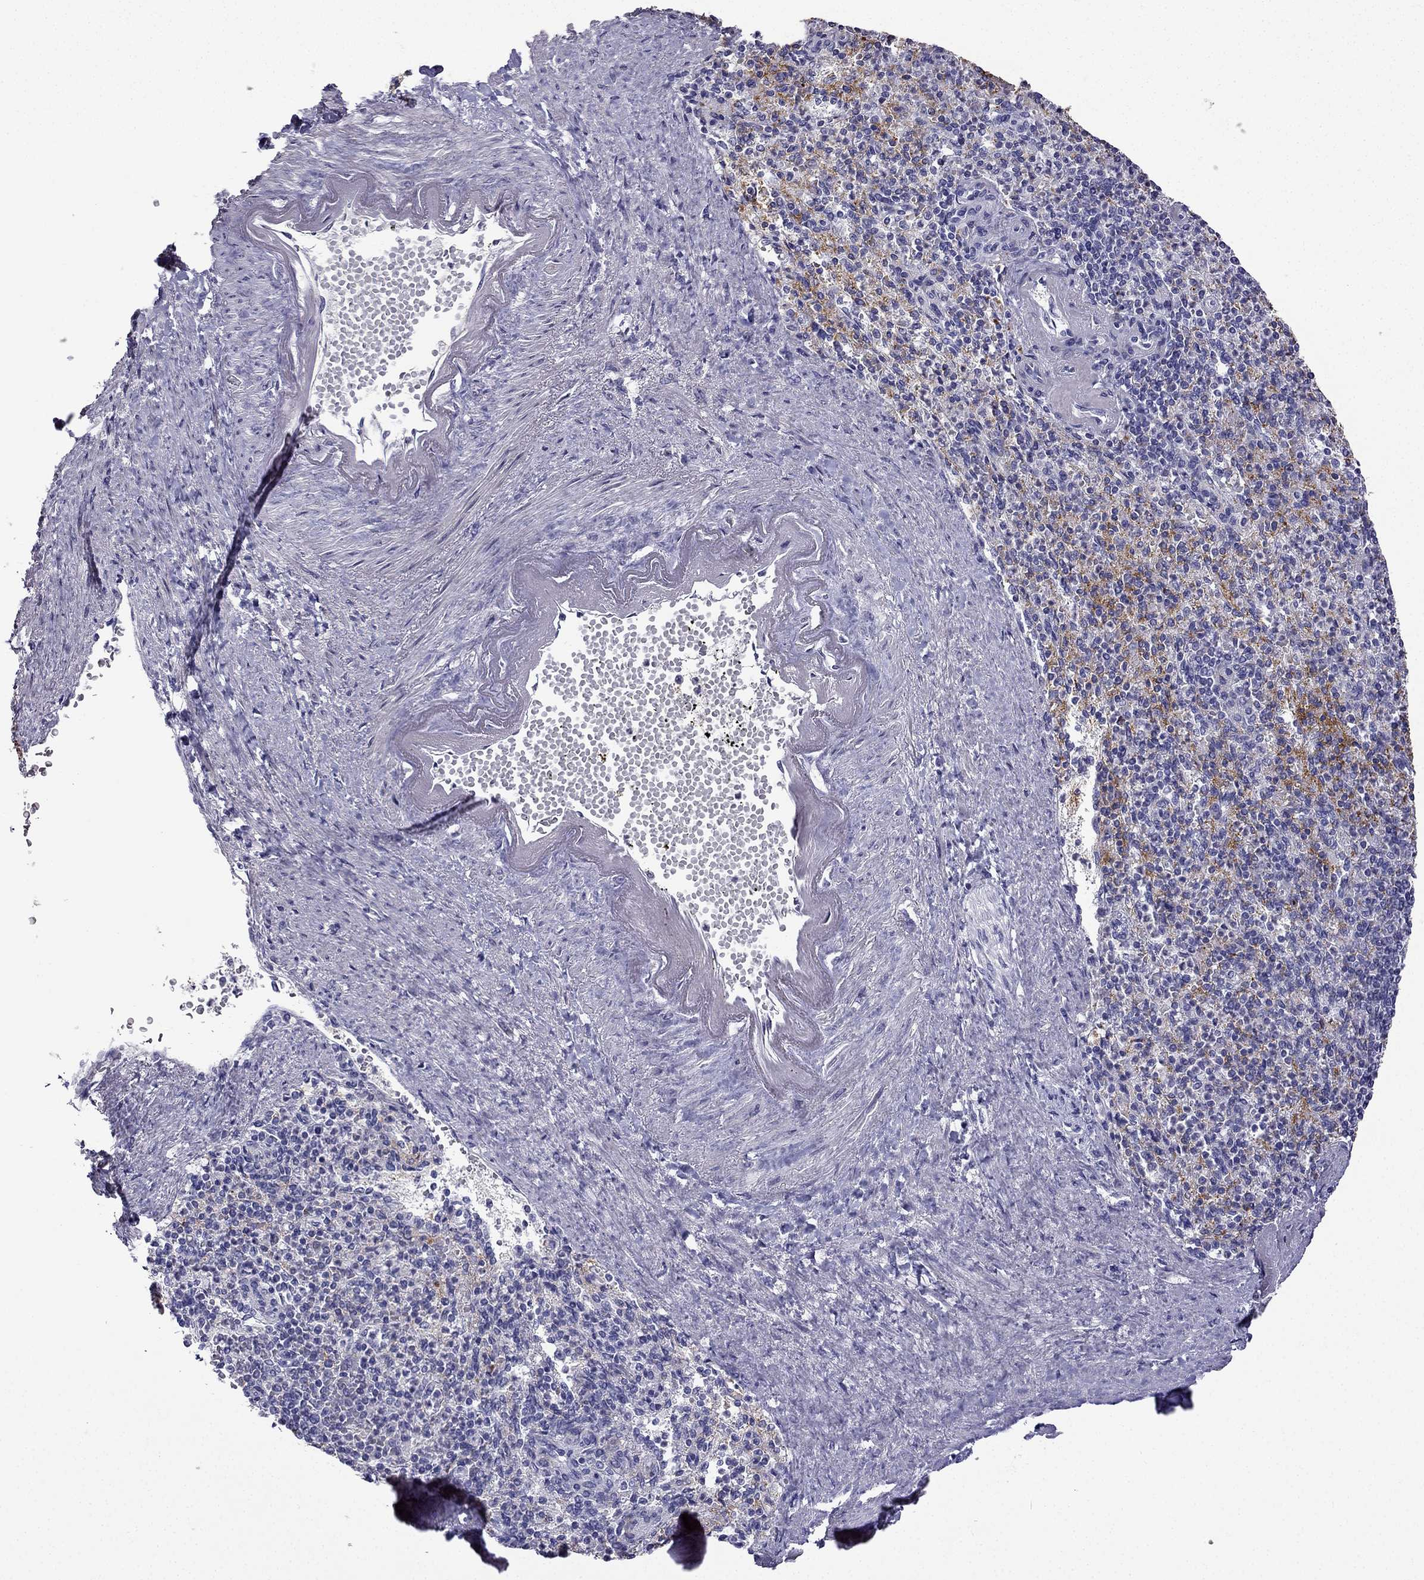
{"staining": {"intensity": "moderate", "quantity": "<25%", "location": "cytoplasmic/membranous"}, "tissue": "spleen", "cell_type": "Cells in red pulp", "image_type": "normal", "snomed": [{"axis": "morphology", "description": "Normal tissue, NOS"}, {"axis": "topography", "description": "Spleen"}], "caption": "Immunohistochemical staining of normal human spleen reveals low levels of moderate cytoplasmic/membranous expression in approximately <25% of cells in red pulp. Using DAB (3,3'-diaminobenzidine) (brown) and hematoxylin (blue) stains, captured at high magnification using brightfield microscopy.", "gene": "UHRF1", "patient": {"sex": "female", "age": 74}}